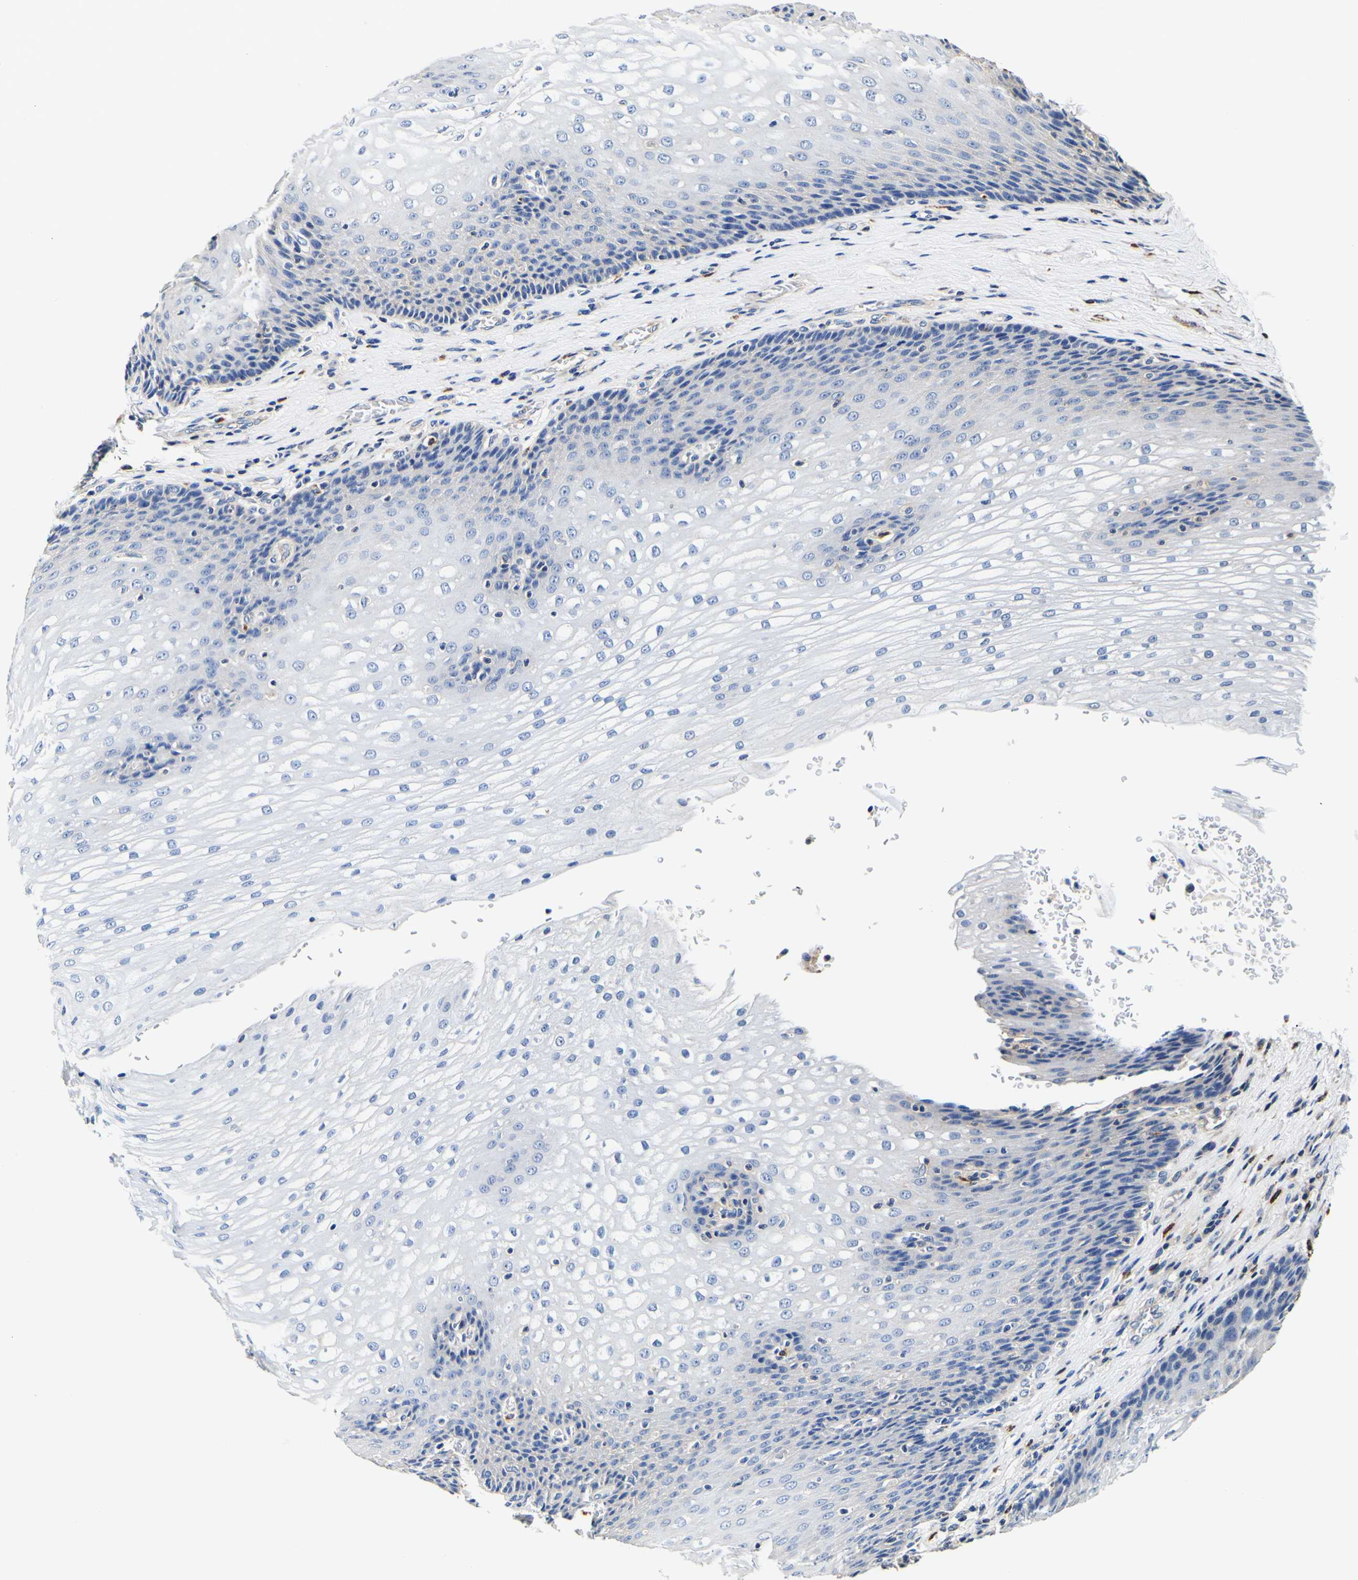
{"staining": {"intensity": "negative", "quantity": "none", "location": "none"}, "tissue": "esophagus", "cell_type": "Squamous epithelial cells", "image_type": "normal", "snomed": [{"axis": "morphology", "description": "Normal tissue, NOS"}, {"axis": "topography", "description": "Esophagus"}], "caption": "Squamous epithelial cells are negative for protein expression in unremarkable human esophagus. (DAB immunohistochemistry (IHC) with hematoxylin counter stain).", "gene": "CAMK4", "patient": {"sex": "male", "age": 48}}